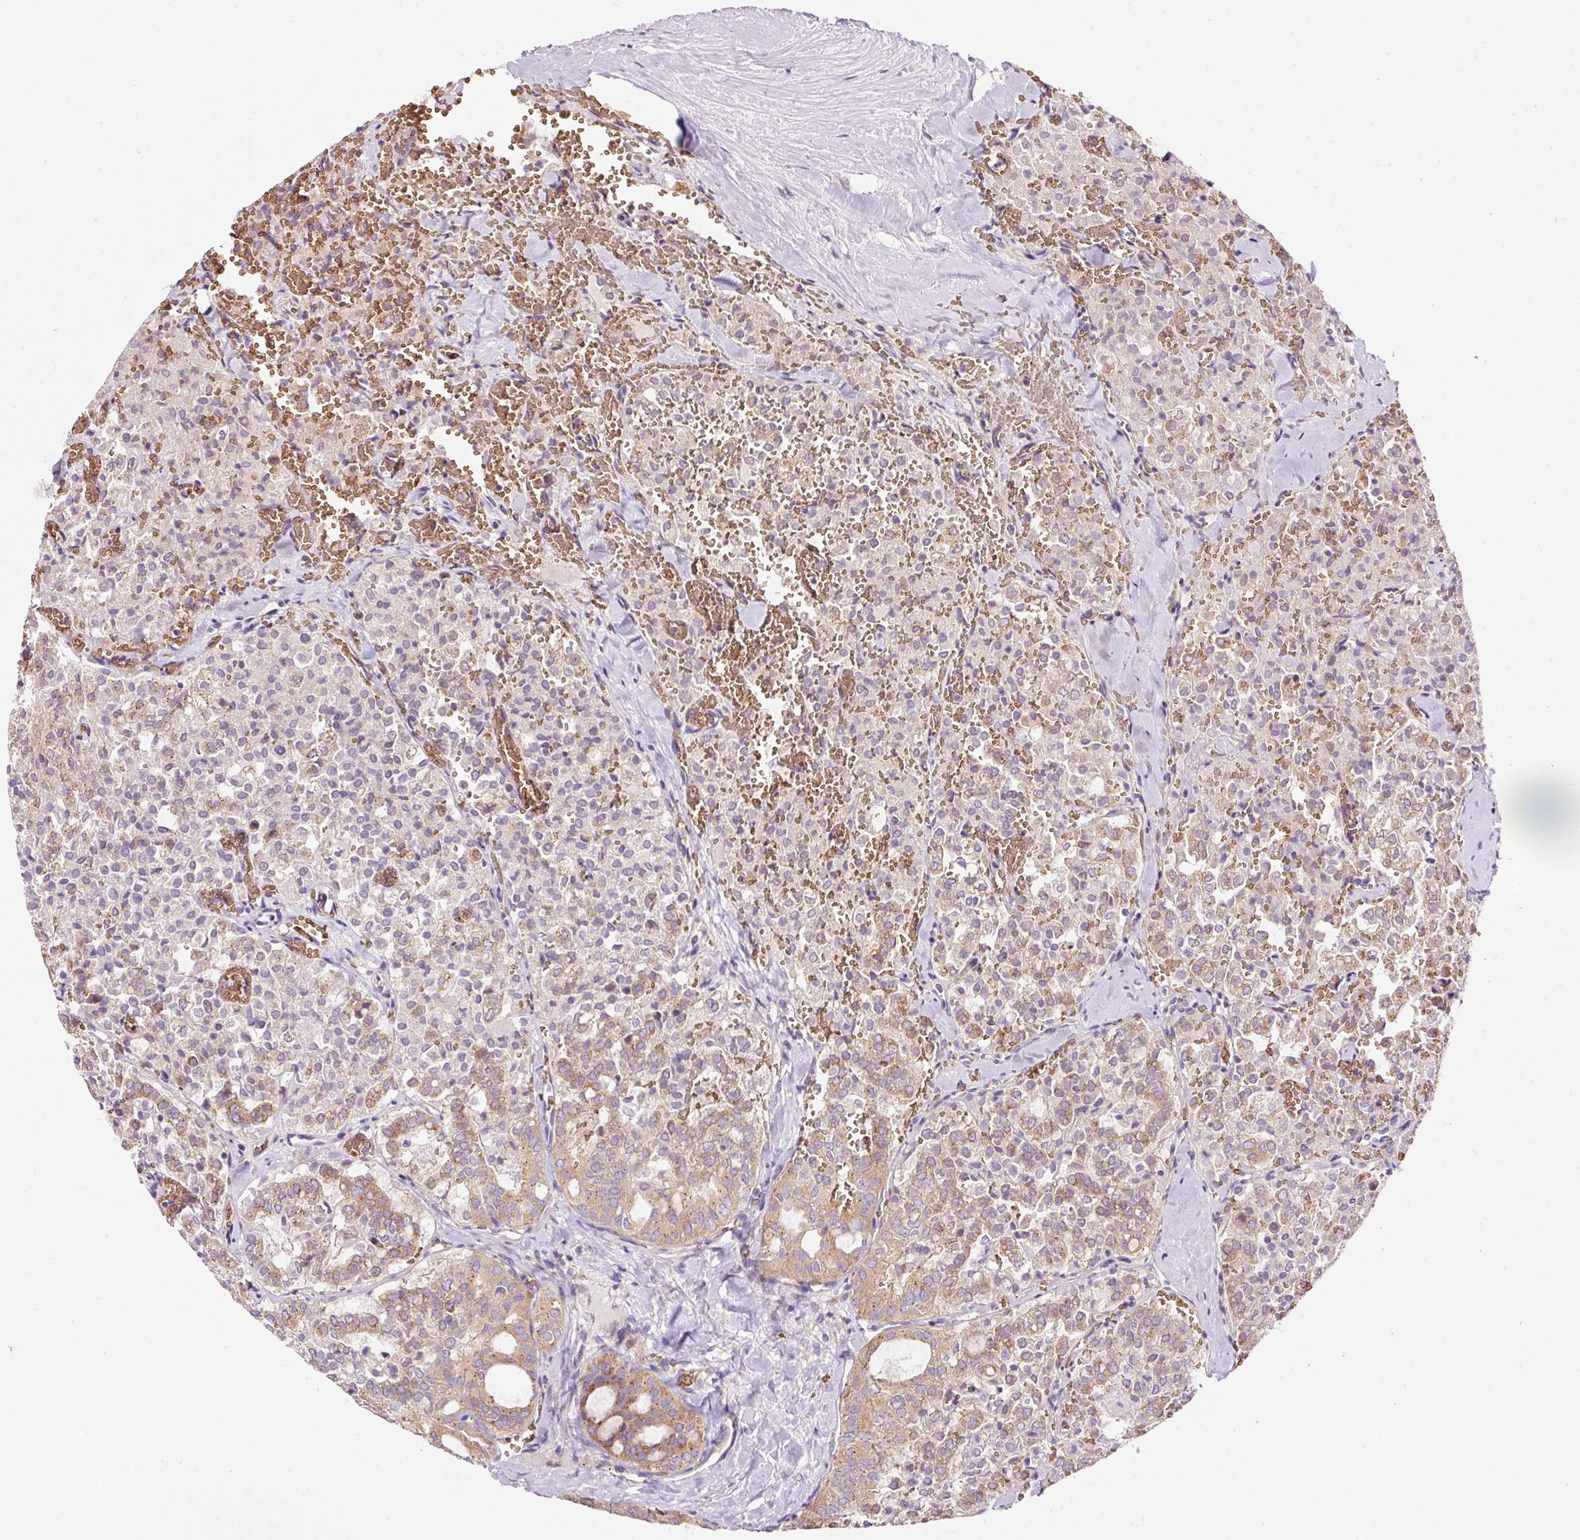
{"staining": {"intensity": "moderate", "quantity": "25%-75%", "location": "cytoplasmic/membranous"}, "tissue": "thyroid cancer", "cell_type": "Tumor cells", "image_type": "cancer", "snomed": [{"axis": "morphology", "description": "Follicular adenoma carcinoma, NOS"}, {"axis": "topography", "description": "Thyroid gland"}], "caption": "The histopathology image demonstrates immunohistochemical staining of thyroid cancer (follicular adenoma carcinoma). There is moderate cytoplasmic/membranous positivity is identified in about 25%-75% of tumor cells.", "gene": "PRRC2A", "patient": {"sex": "male", "age": 75}}